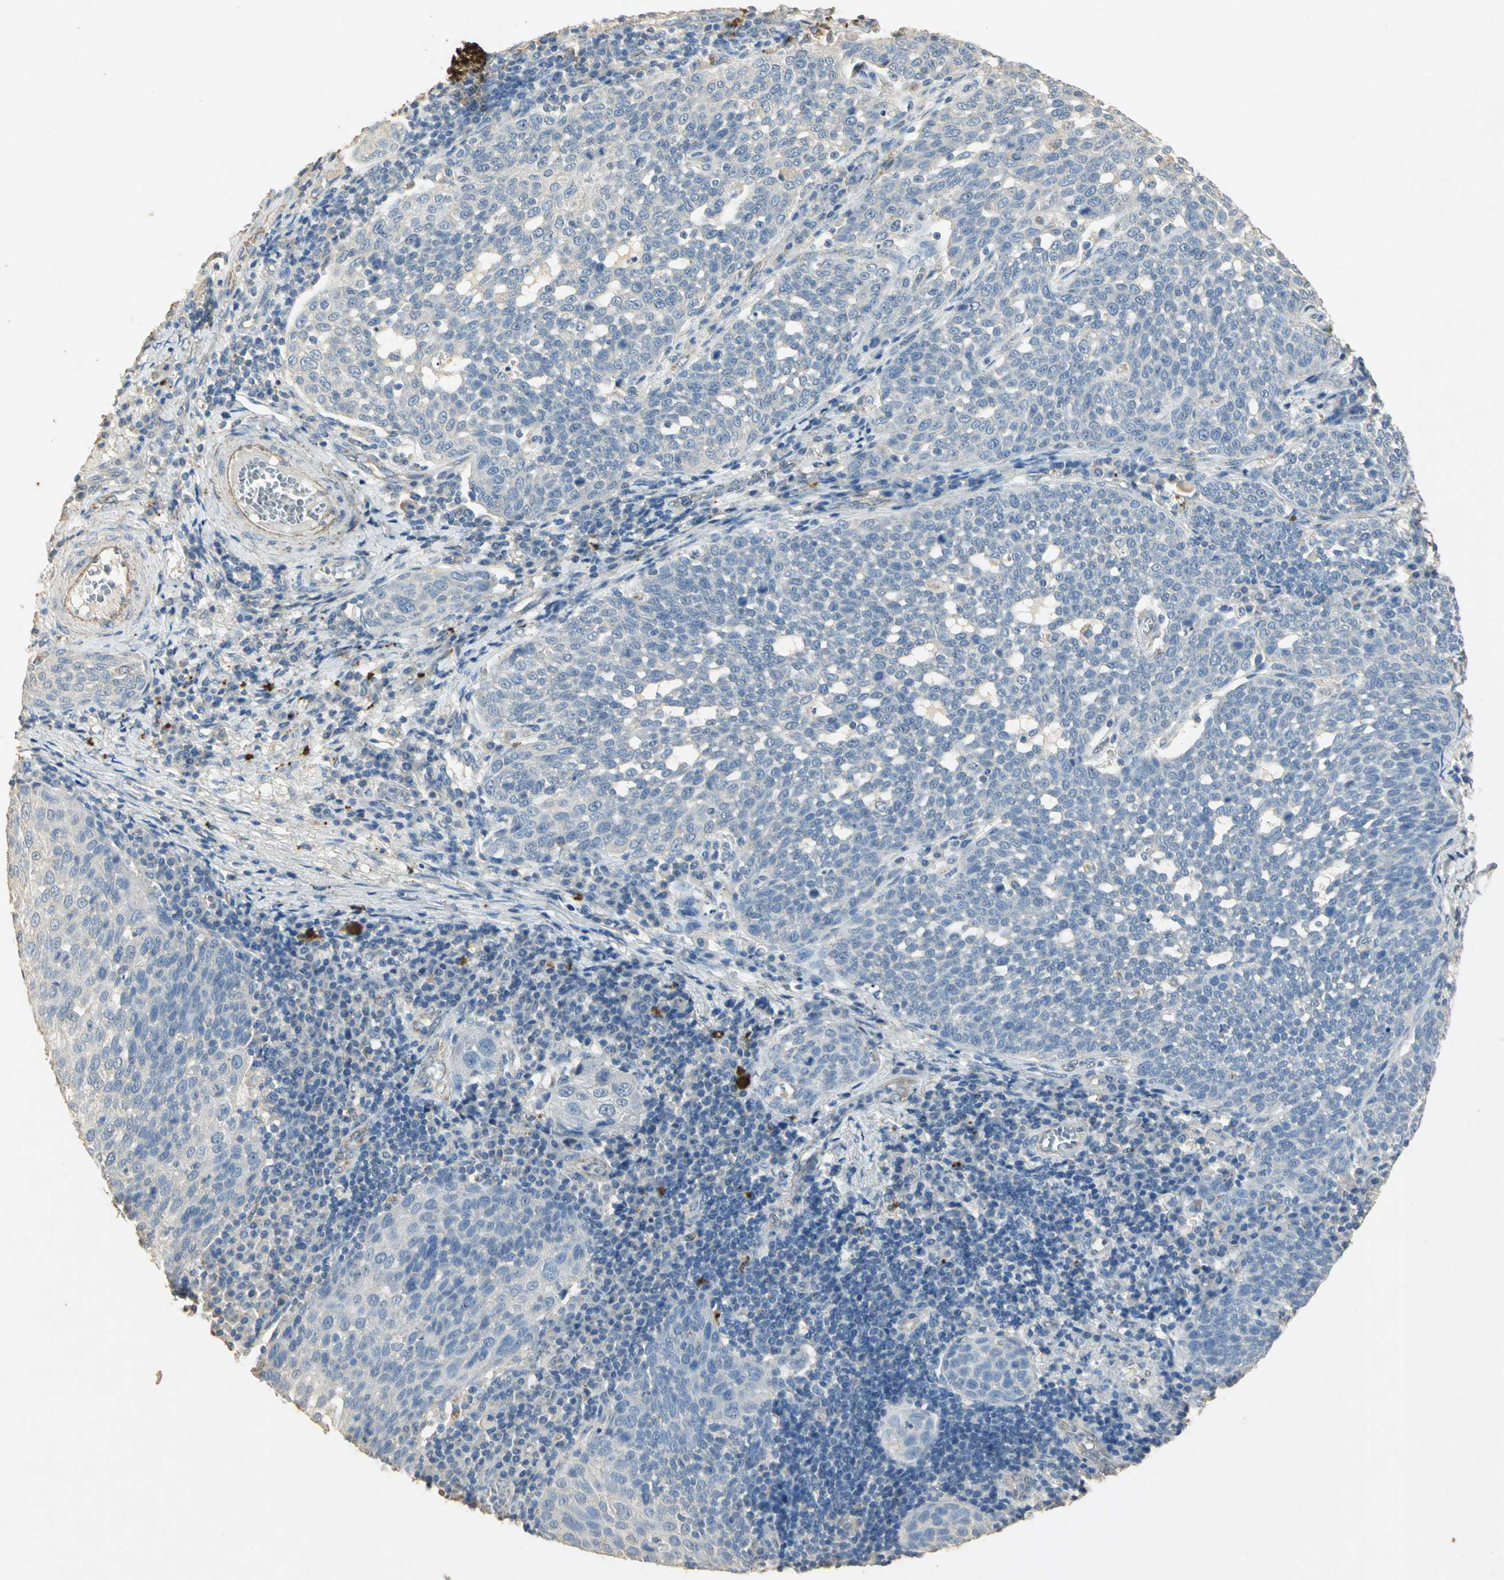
{"staining": {"intensity": "negative", "quantity": "none", "location": "none"}, "tissue": "cervical cancer", "cell_type": "Tumor cells", "image_type": "cancer", "snomed": [{"axis": "morphology", "description": "Squamous cell carcinoma, NOS"}, {"axis": "topography", "description": "Cervix"}], "caption": "High magnification brightfield microscopy of cervical cancer (squamous cell carcinoma) stained with DAB (3,3'-diaminobenzidine) (brown) and counterstained with hematoxylin (blue): tumor cells show no significant staining. (IHC, brightfield microscopy, high magnification).", "gene": "ASB9", "patient": {"sex": "female", "age": 34}}